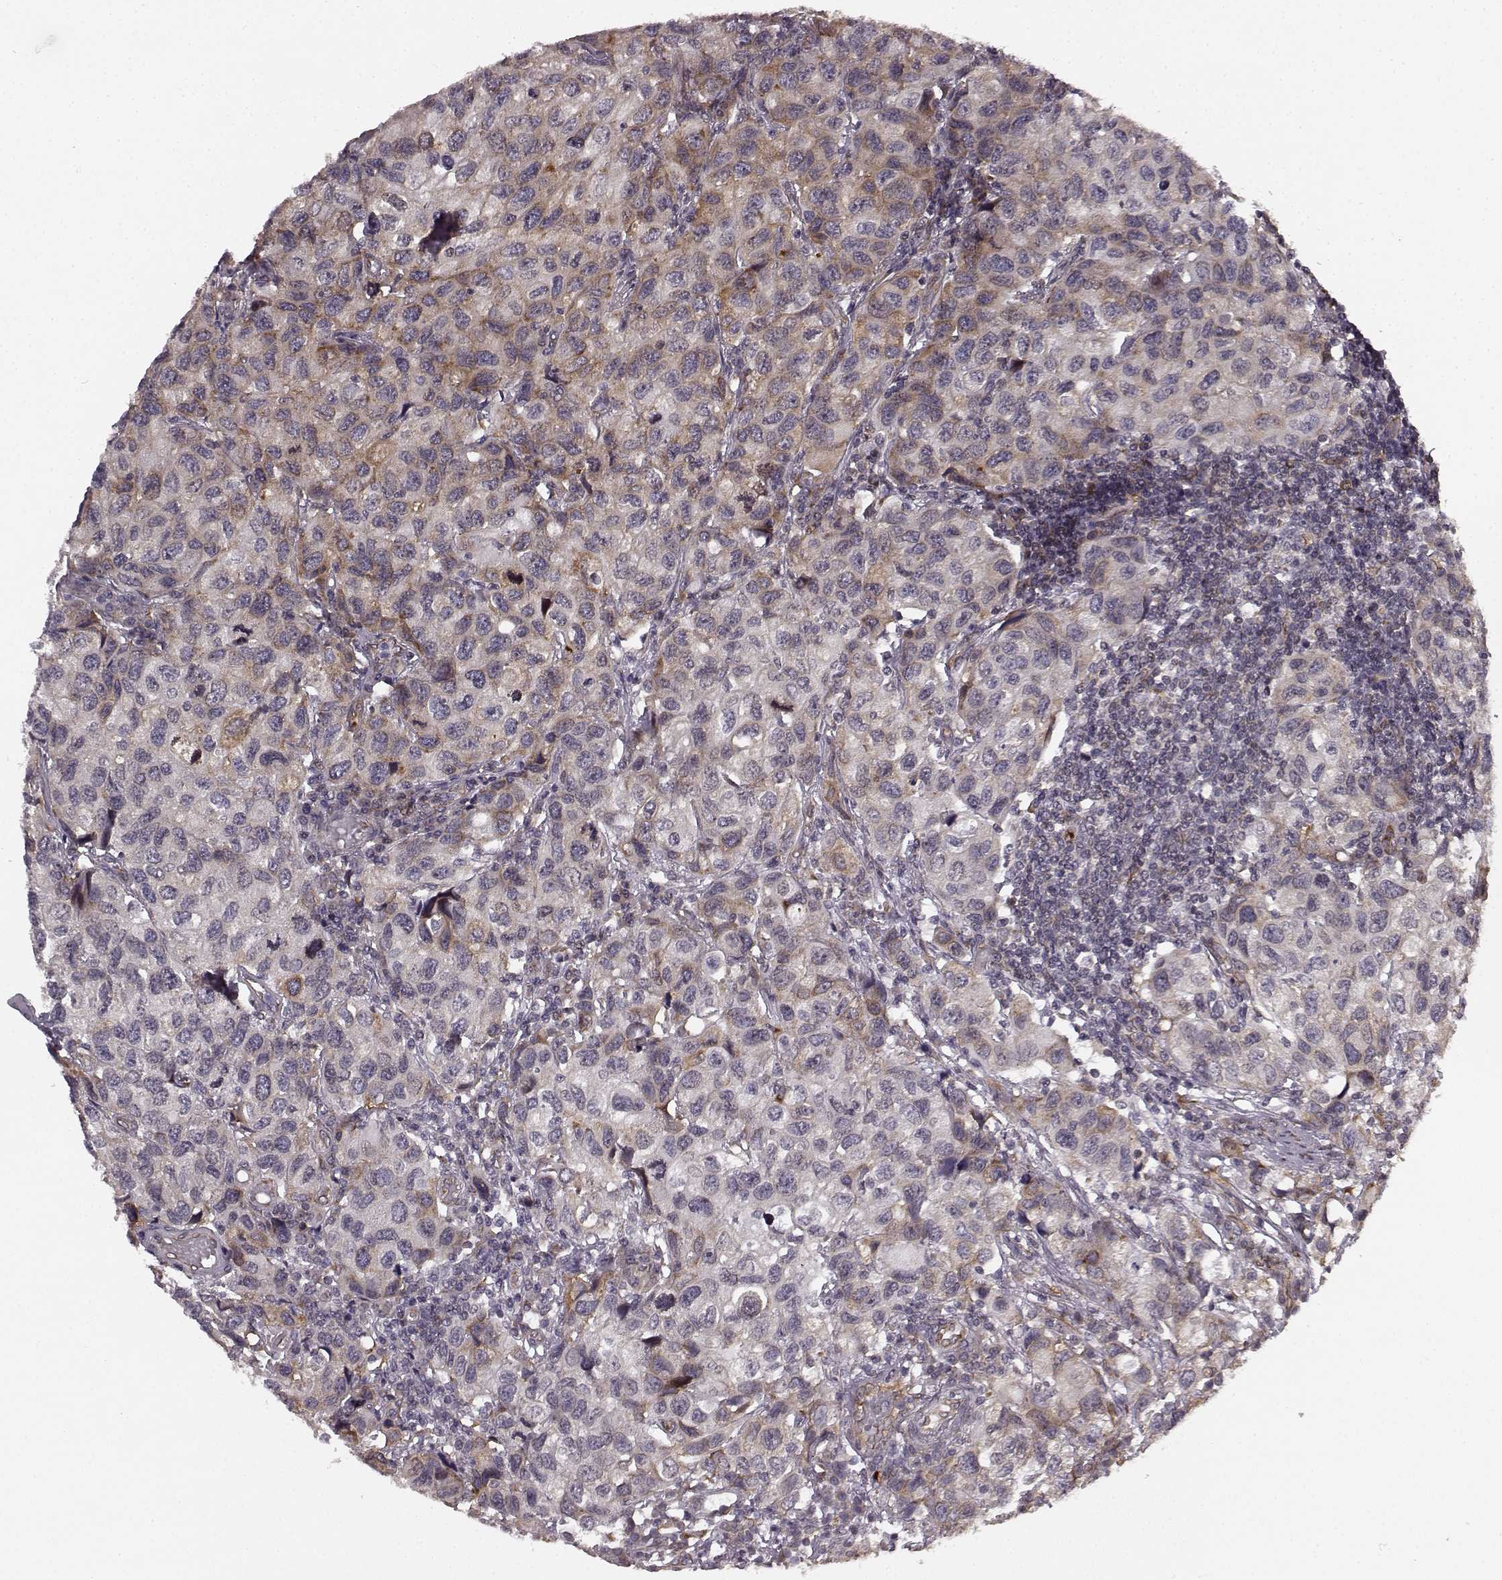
{"staining": {"intensity": "weak", "quantity": "25%-75%", "location": "cytoplasmic/membranous"}, "tissue": "urothelial cancer", "cell_type": "Tumor cells", "image_type": "cancer", "snomed": [{"axis": "morphology", "description": "Urothelial carcinoma, High grade"}, {"axis": "topography", "description": "Urinary bladder"}], "caption": "This photomicrograph demonstrates urothelial carcinoma (high-grade) stained with IHC to label a protein in brown. The cytoplasmic/membranous of tumor cells show weak positivity for the protein. Nuclei are counter-stained blue.", "gene": "TMEM14A", "patient": {"sex": "male", "age": 79}}